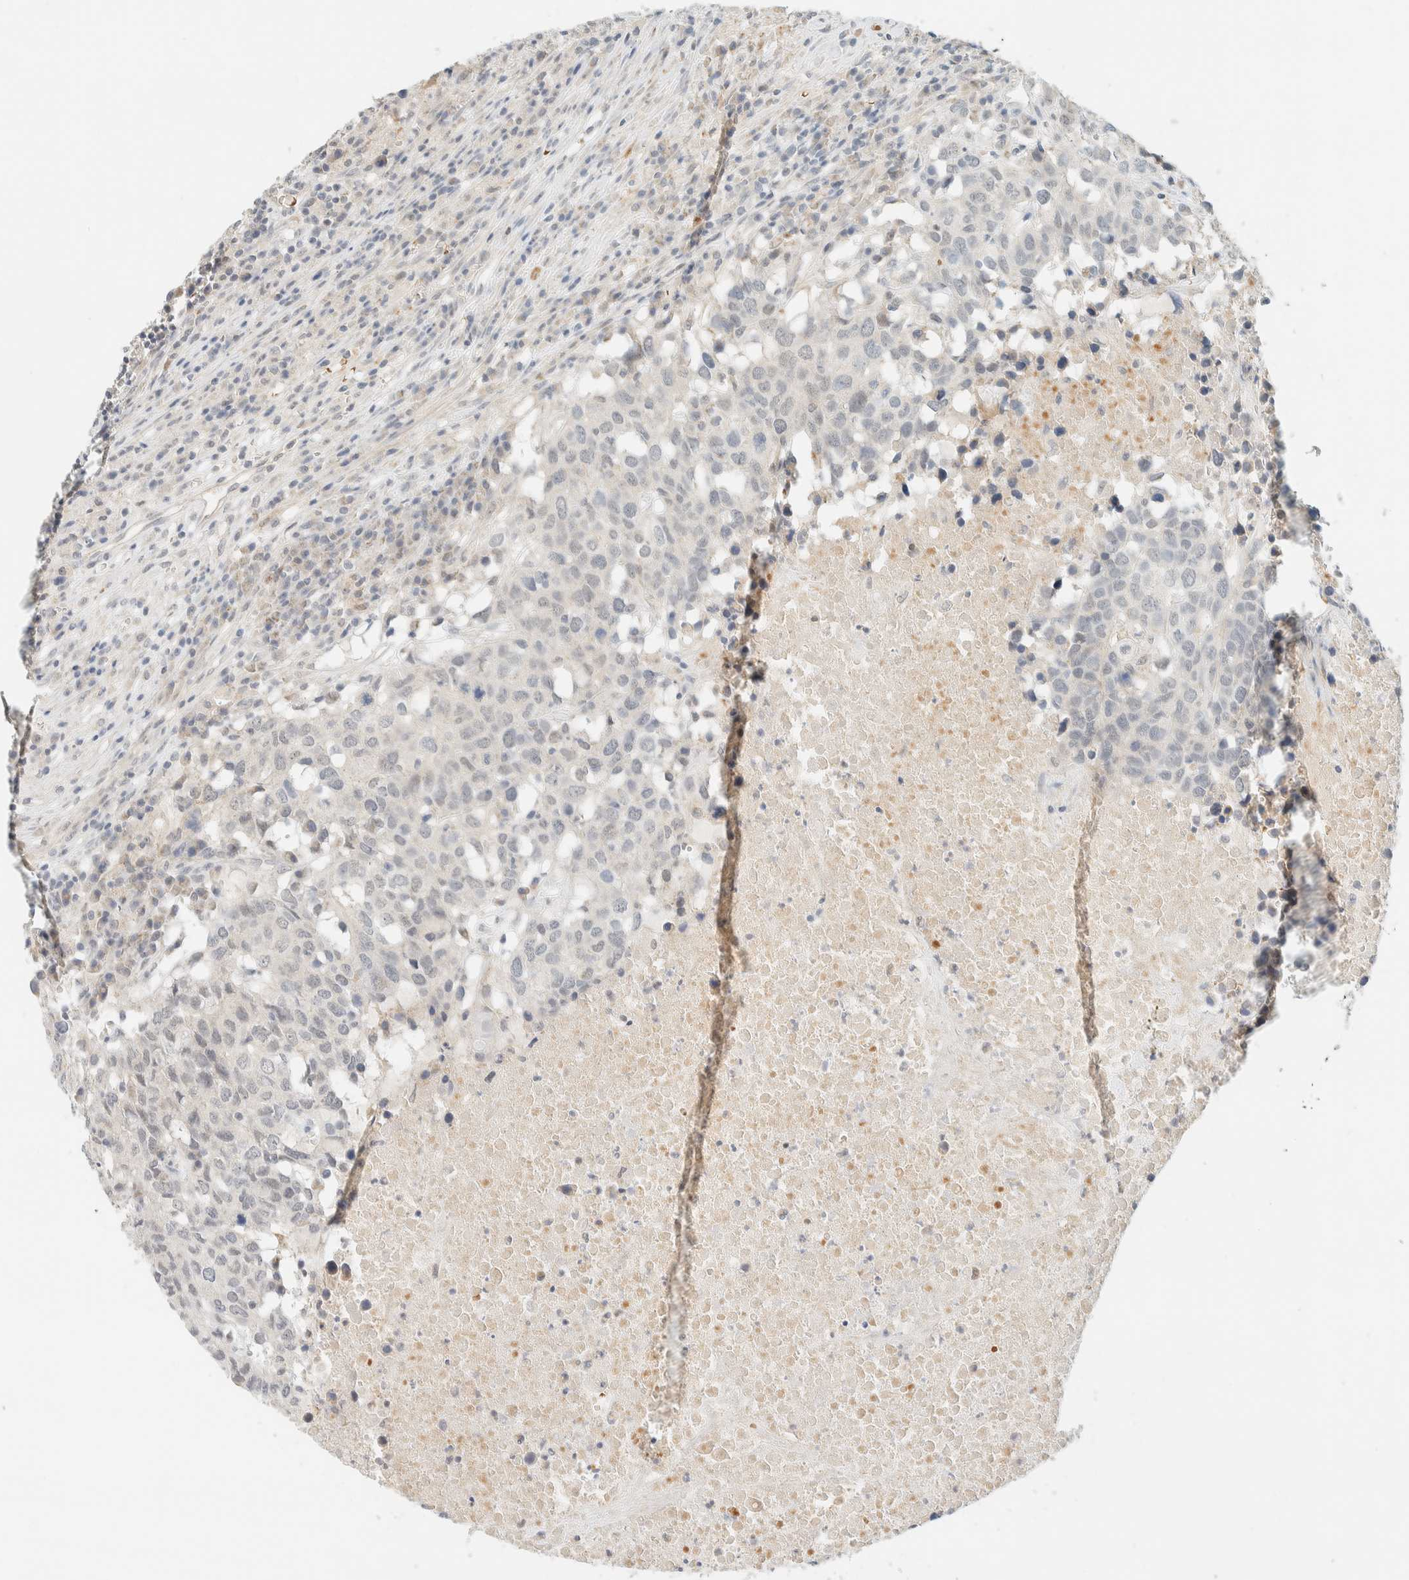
{"staining": {"intensity": "negative", "quantity": "none", "location": "none"}, "tissue": "head and neck cancer", "cell_type": "Tumor cells", "image_type": "cancer", "snomed": [{"axis": "morphology", "description": "Squamous cell carcinoma, NOS"}, {"axis": "topography", "description": "Head-Neck"}], "caption": "This is an immunohistochemistry histopathology image of human head and neck cancer (squamous cell carcinoma). There is no positivity in tumor cells.", "gene": "TNK1", "patient": {"sex": "male", "age": 66}}